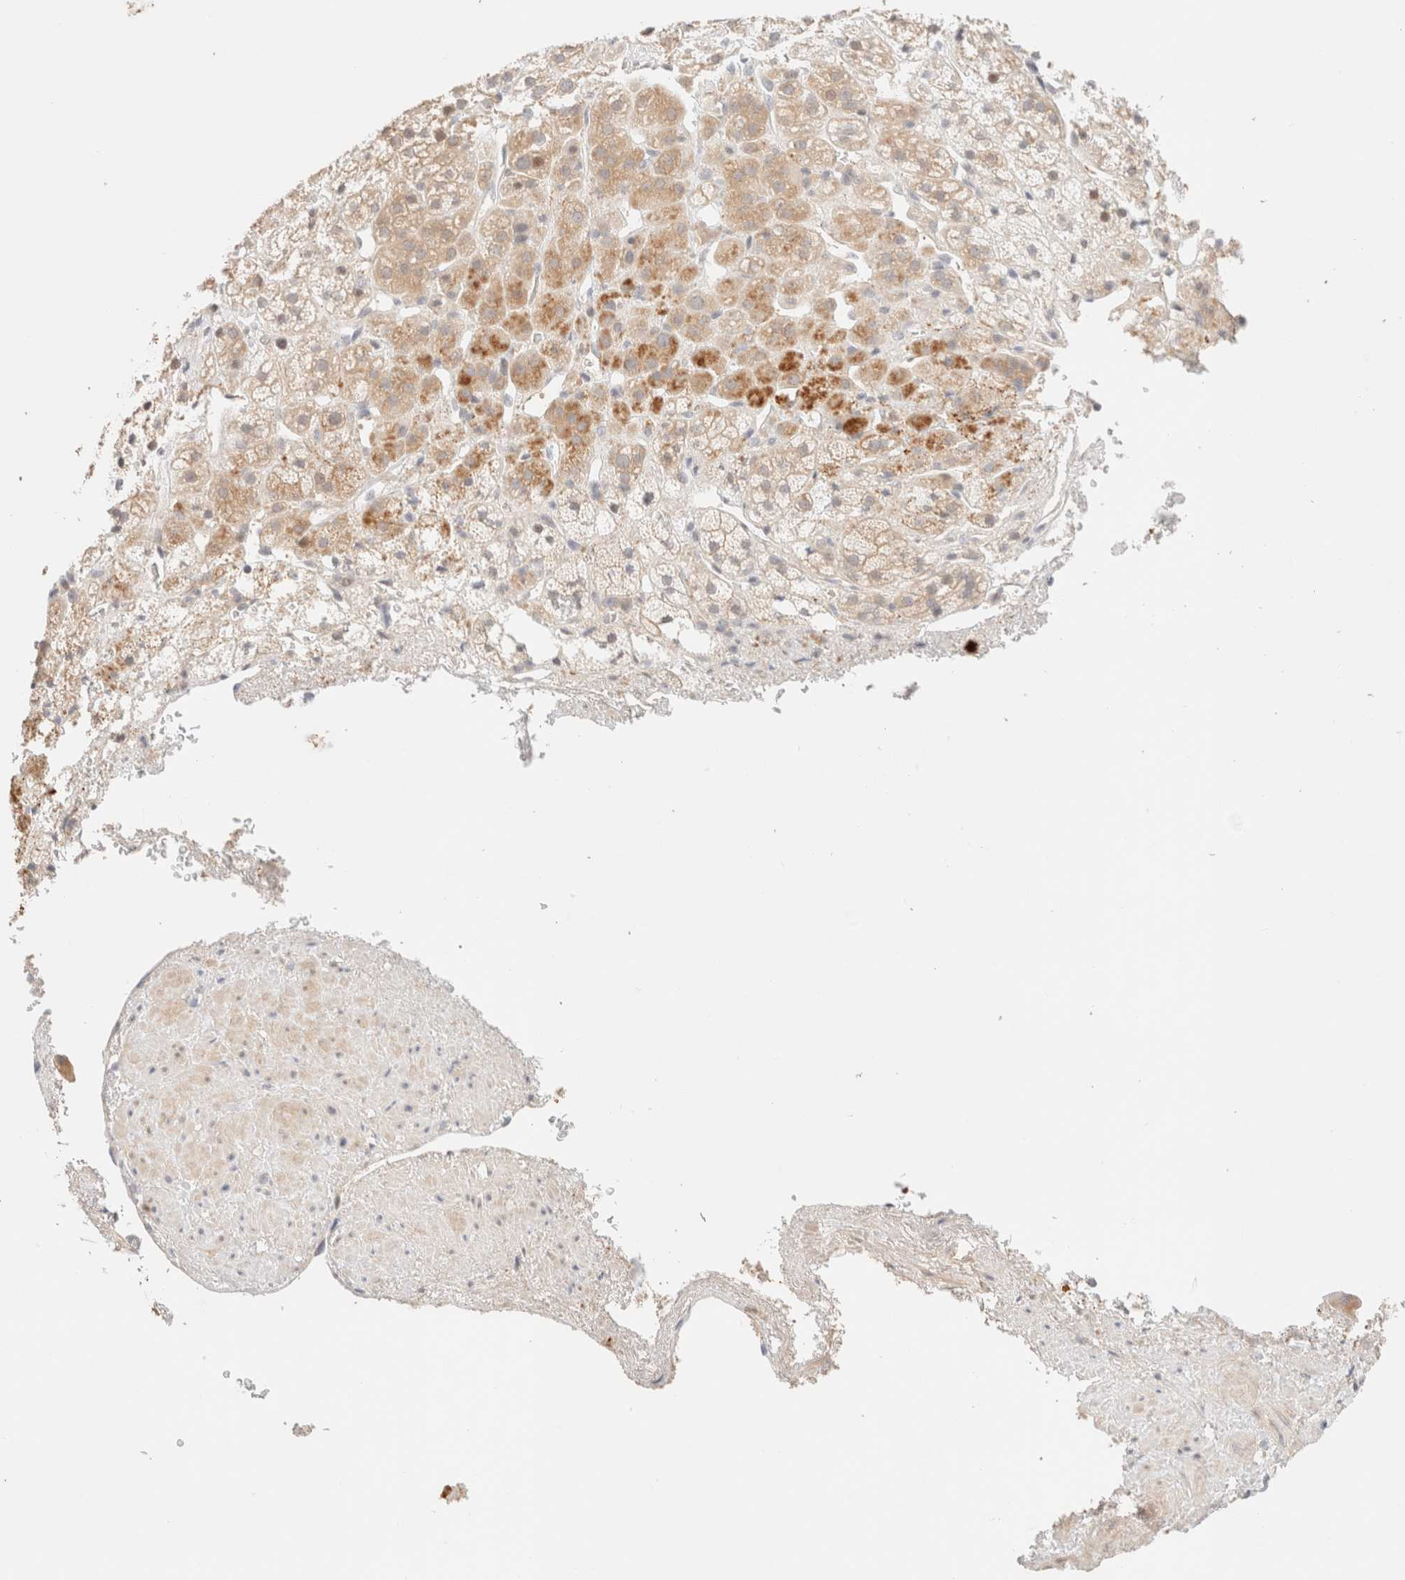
{"staining": {"intensity": "moderate", "quantity": "25%-75%", "location": "cytoplasmic/membranous"}, "tissue": "adrenal gland", "cell_type": "Glandular cells", "image_type": "normal", "snomed": [{"axis": "morphology", "description": "Normal tissue, NOS"}, {"axis": "topography", "description": "Adrenal gland"}], "caption": "High-magnification brightfield microscopy of normal adrenal gland stained with DAB (3,3'-diaminobenzidine) (brown) and counterstained with hematoxylin (blue). glandular cells exhibit moderate cytoplasmic/membranous expression is present in approximately25%-75% of cells. Using DAB (3,3'-diaminobenzidine) (brown) and hematoxylin (blue) stains, captured at high magnification using brightfield microscopy.", "gene": "SGSM2", "patient": {"sex": "male", "age": 56}}